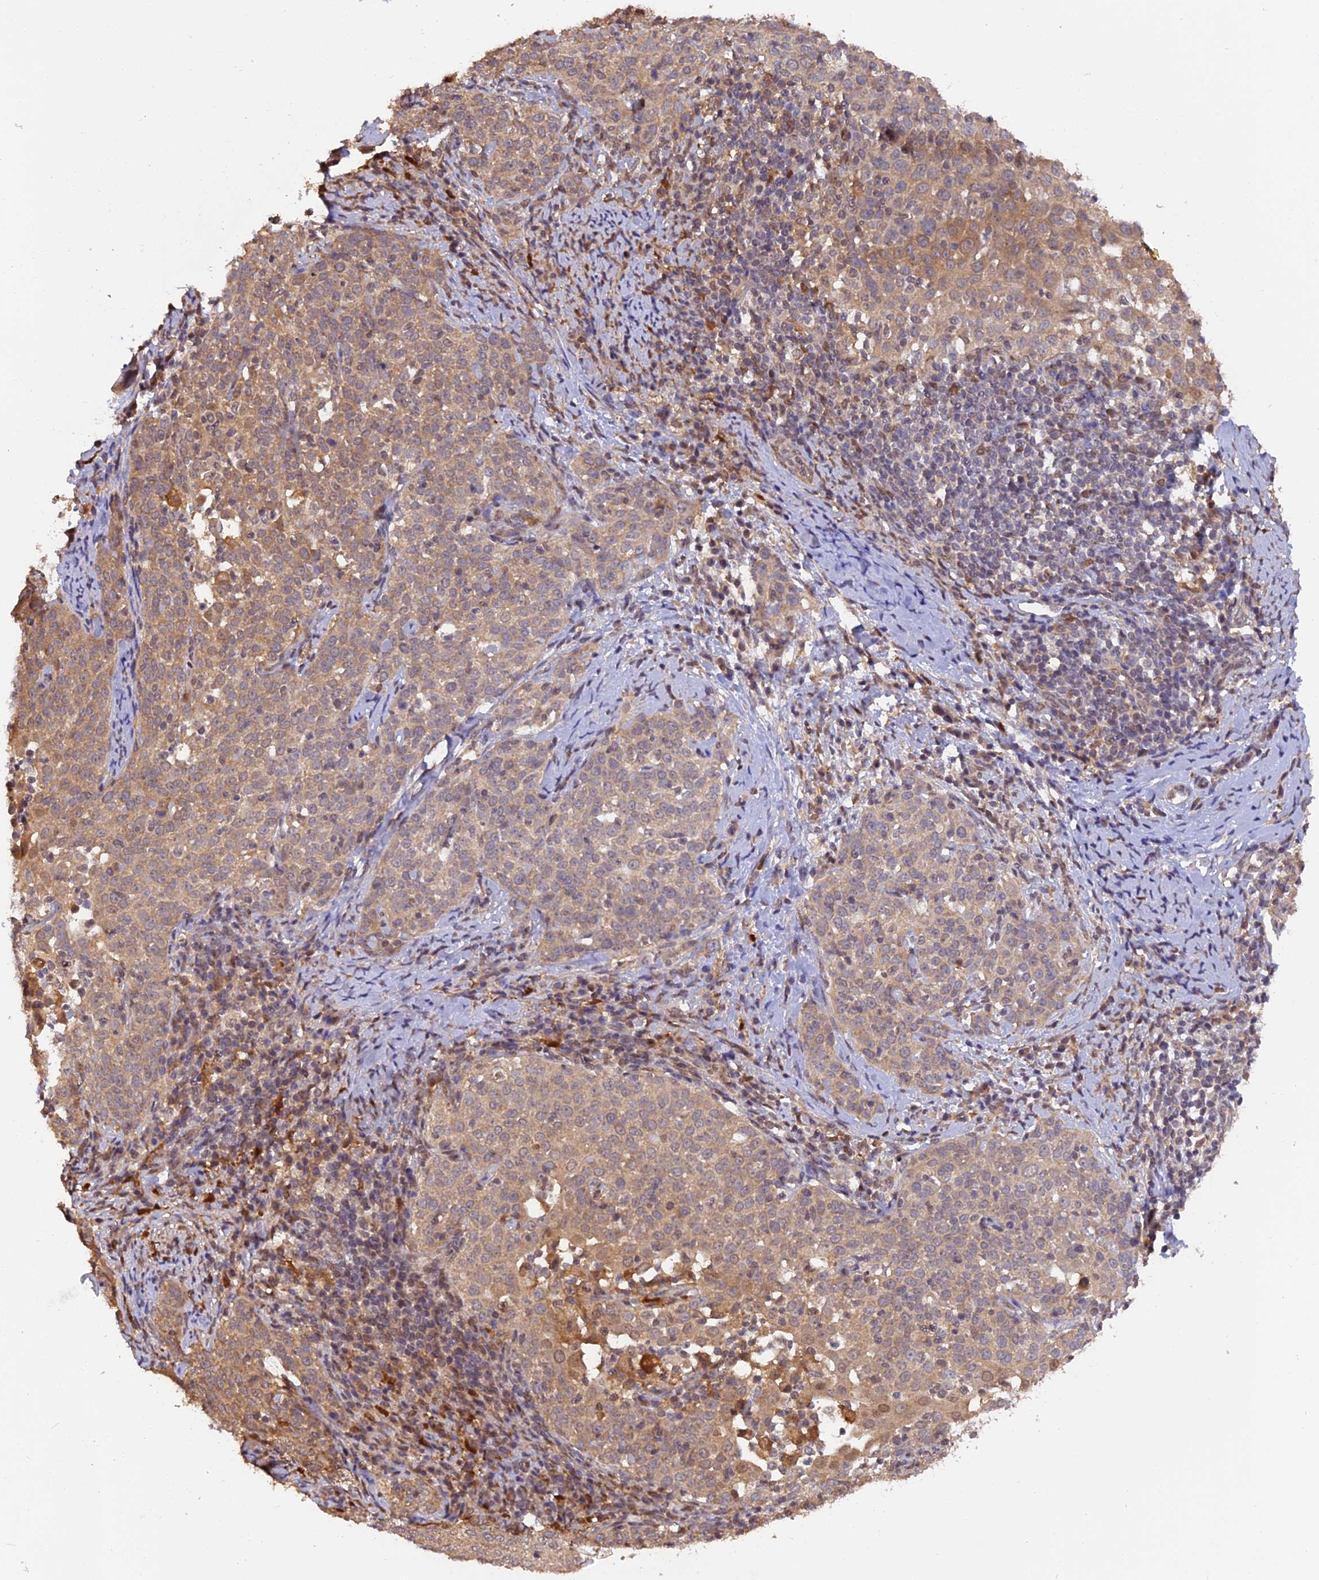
{"staining": {"intensity": "moderate", "quantity": ">75%", "location": "cytoplasmic/membranous"}, "tissue": "cervical cancer", "cell_type": "Tumor cells", "image_type": "cancer", "snomed": [{"axis": "morphology", "description": "Squamous cell carcinoma, NOS"}, {"axis": "topography", "description": "Cervix"}], "caption": "Cervical cancer (squamous cell carcinoma) tissue exhibits moderate cytoplasmic/membranous positivity in about >75% of tumor cells, visualized by immunohistochemistry. (IHC, brightfield microscopy, high magnification).", "gene": "MNS1", "patient": {"sex": "female", "age": 57}}